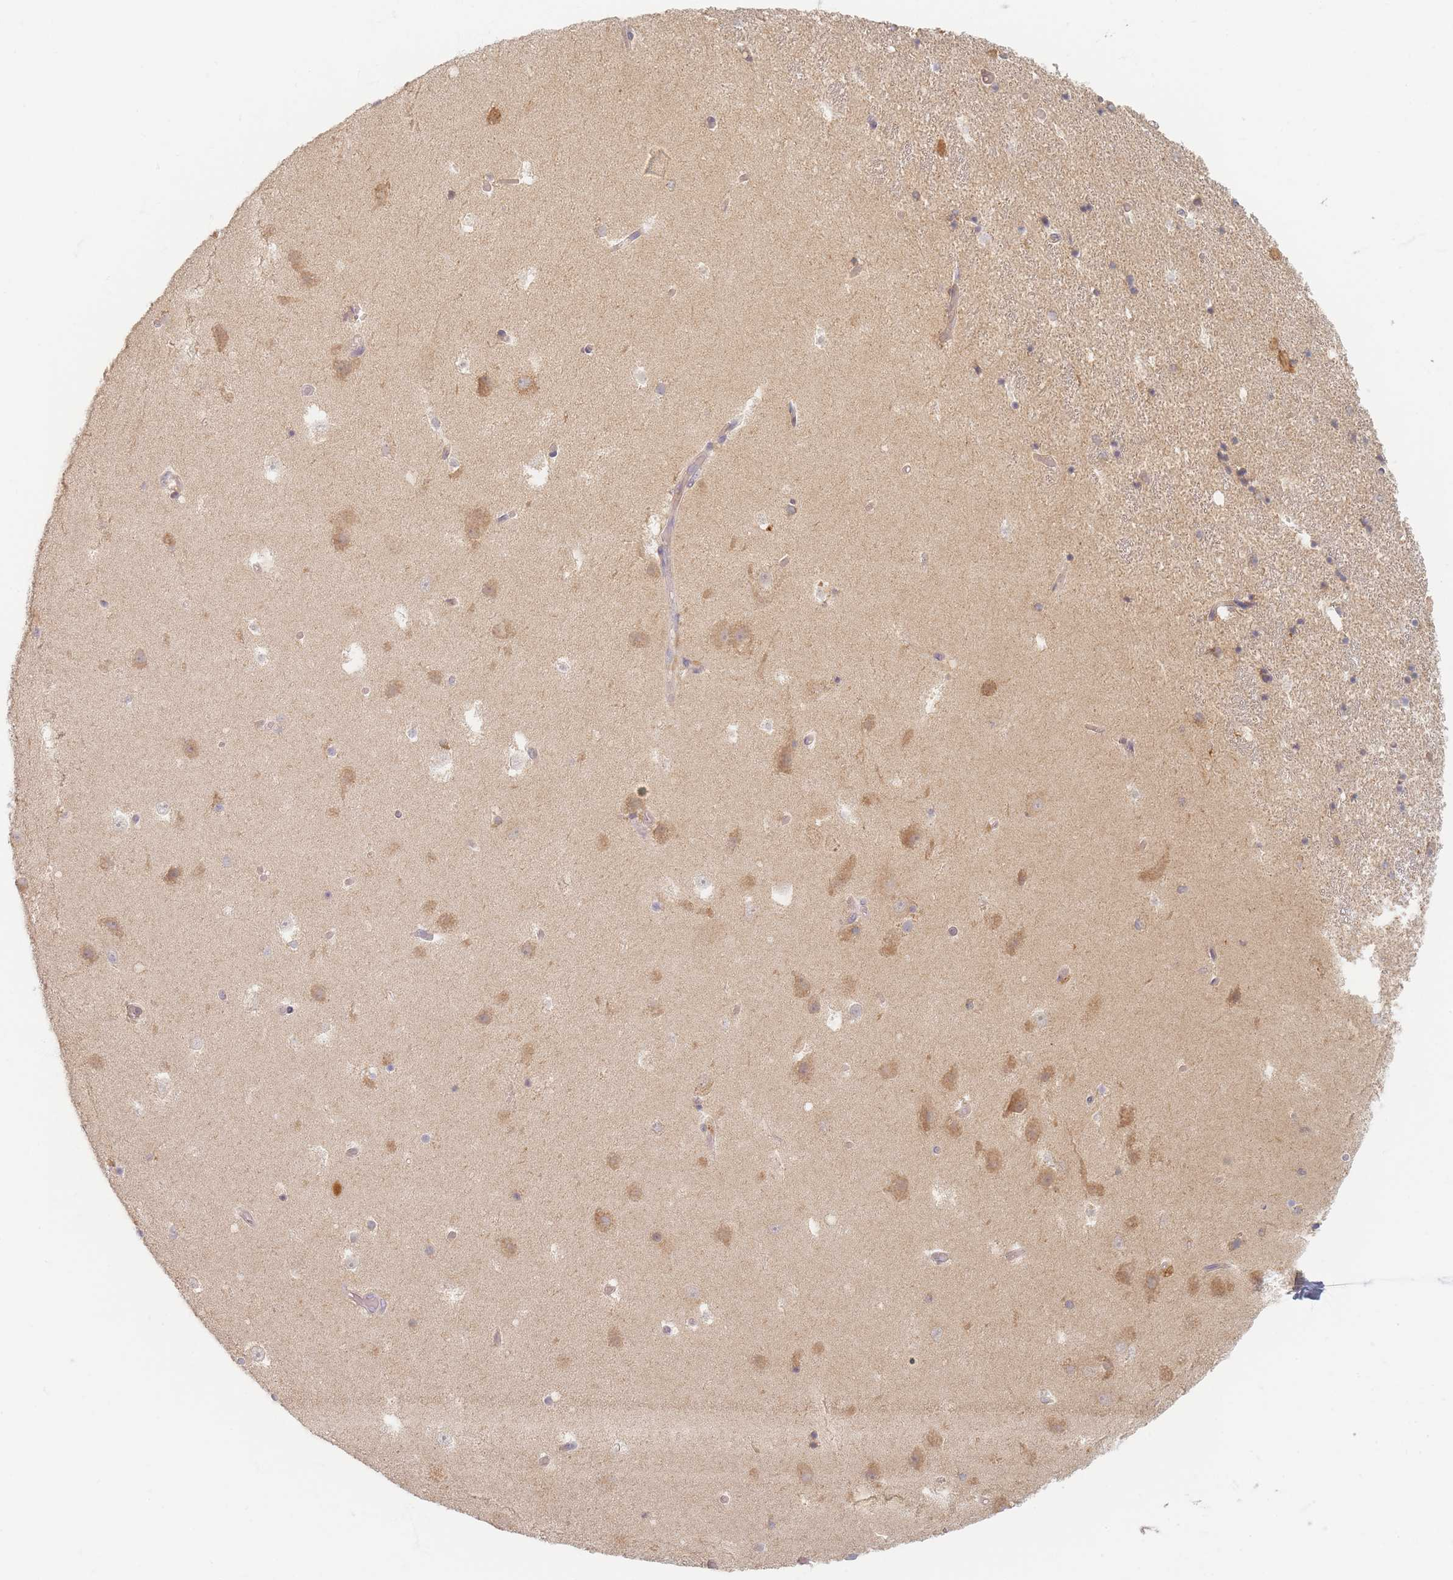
{"staining": {"intensity": "negative", "quantity": "none", "location": "none"}, "tissue": "hippocampus", "cell_type": "Glial cells", "image_type": "normal", "snomed": [{"axis": "morphology", "description": "Normal tissue, NOS"}, {"axis": "topography", "description": "Hippocampus"}], "caption": "This is a image of immunohistochemistry (IHC) staining of normal hippocampus, which shows no positivity in glial cells. (DAB immunohistochemistry, high magnification).", "gene": "SLC35F3", "patient": {"sex": "female", "age": 52}}